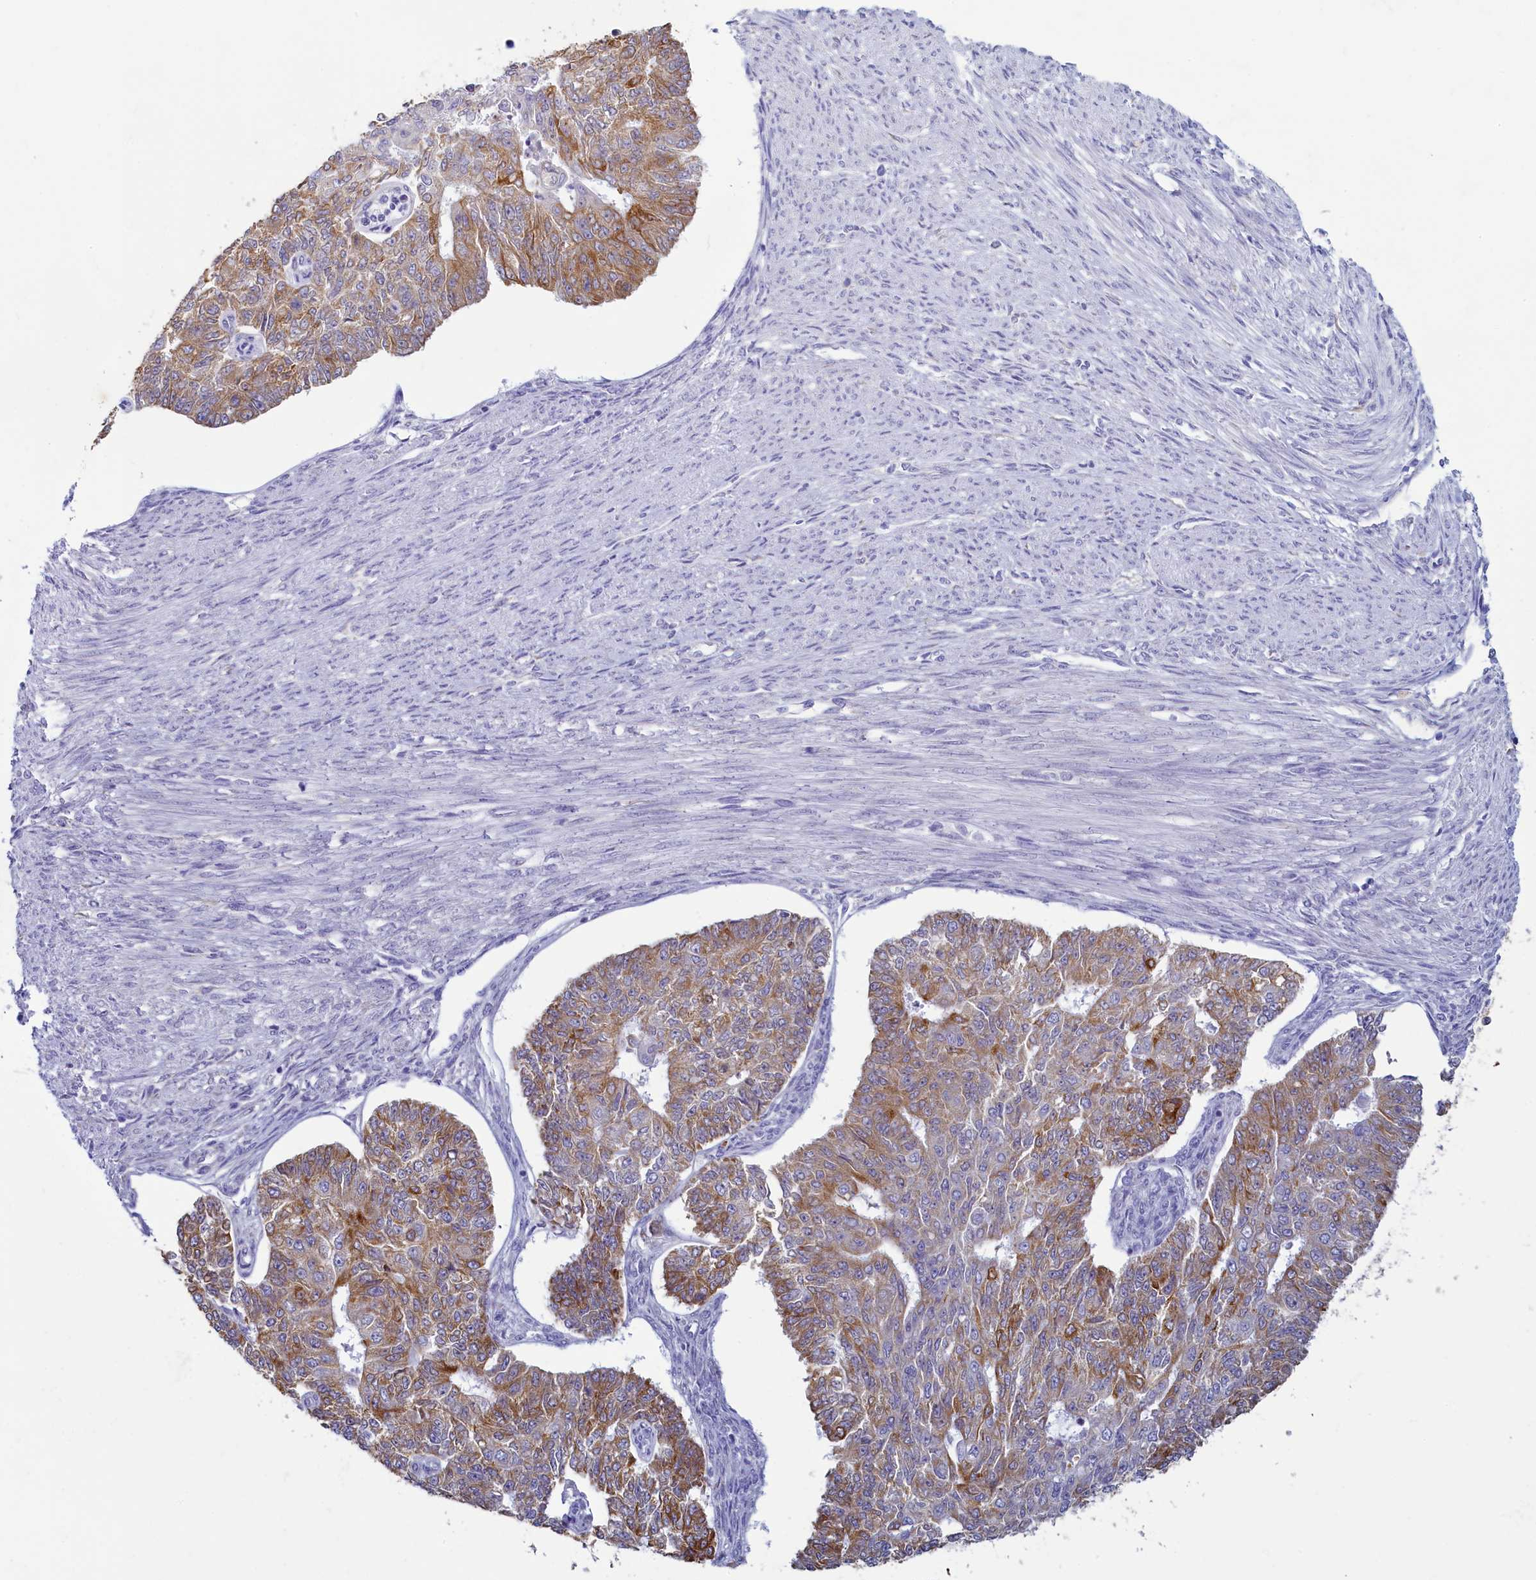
{"staining": {"intensity": "moderate", "quantity": ">75%", "location": "cytoplasmic/membranous"}, "tissue": "endometrial cancer", "cell_type": "Tumor cells", "image_type": "cancer", "snomed": [{"axis": "morphology", "description": "Adenocarcinoma, NOS"}, {"axis": "topography", "description": "Endometrium"}], "caption": "Protein analysis of adenocarcinoma (endometrial) tissue demonstrates moderate cytoplasmic/membranous positivity in approximately >75% of tumor cells. Using DAB (brown) and hematoxylin (blue) stains, captured at high magnification using brightfield microscopy.", "gene": "SKA3", "patient": {"sex": "female", "age": 32}}